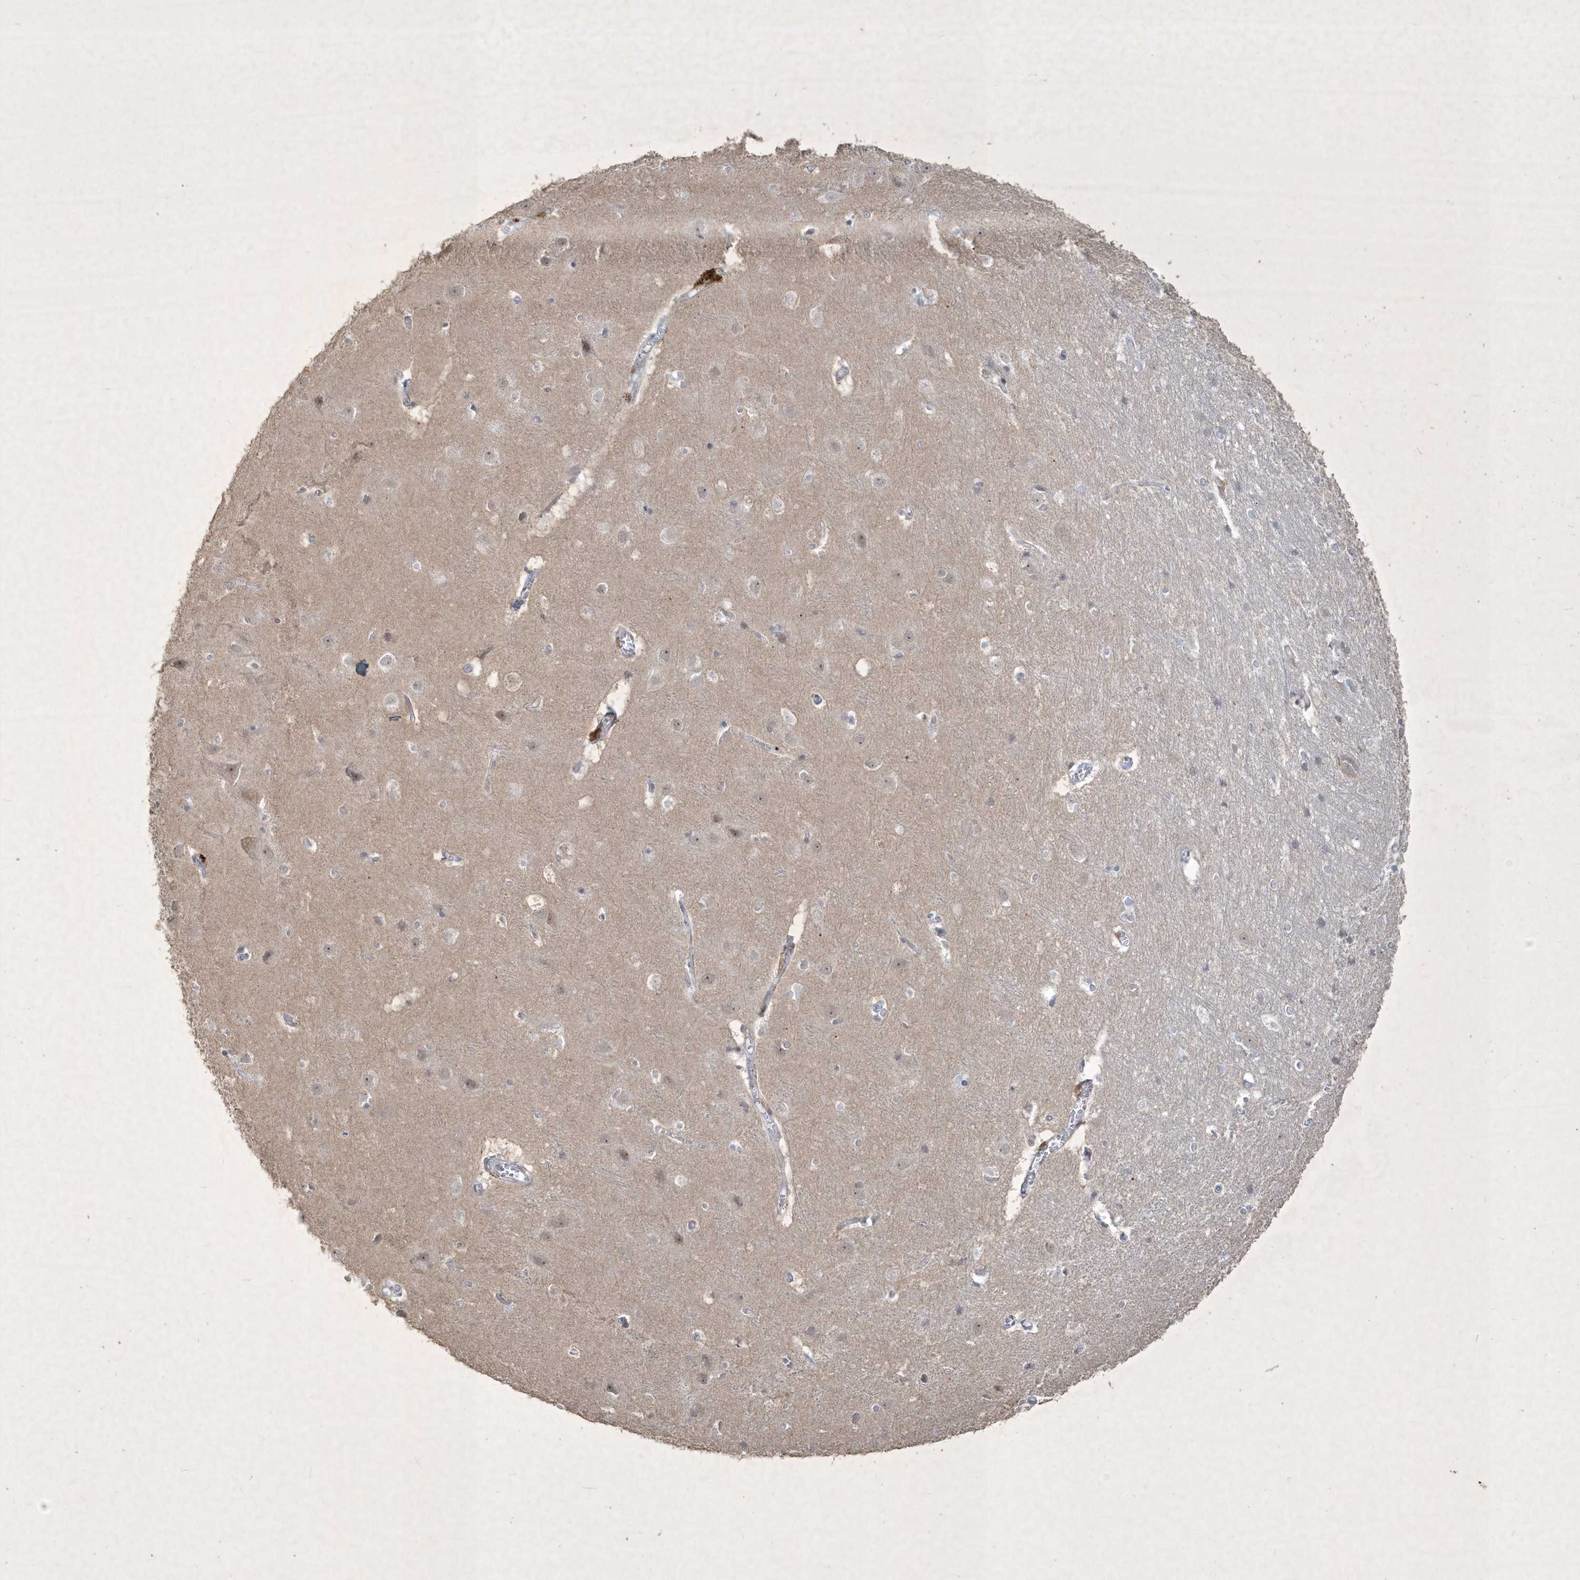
{"staining": {"intensity": "negative", "quantity": "none", "location": "none"}, "tissue": "cerebral cortex", "cell_type": "Endothelial cells", "image_type": "normal", "snomed": [{"axis": "morphology", "description": "Normal tissue, NOS"}, {"axis": "topography", "description": "Cerebral cortex"}], "caption": "An immunohistochemistry (IHC) micrograph of unremarkable cerebral cortex is shown. There is no staining in endothelial cells of cerebral cortex.", "gene": "ZBTB9", "patient": {"sex": "male", "age": 54}}